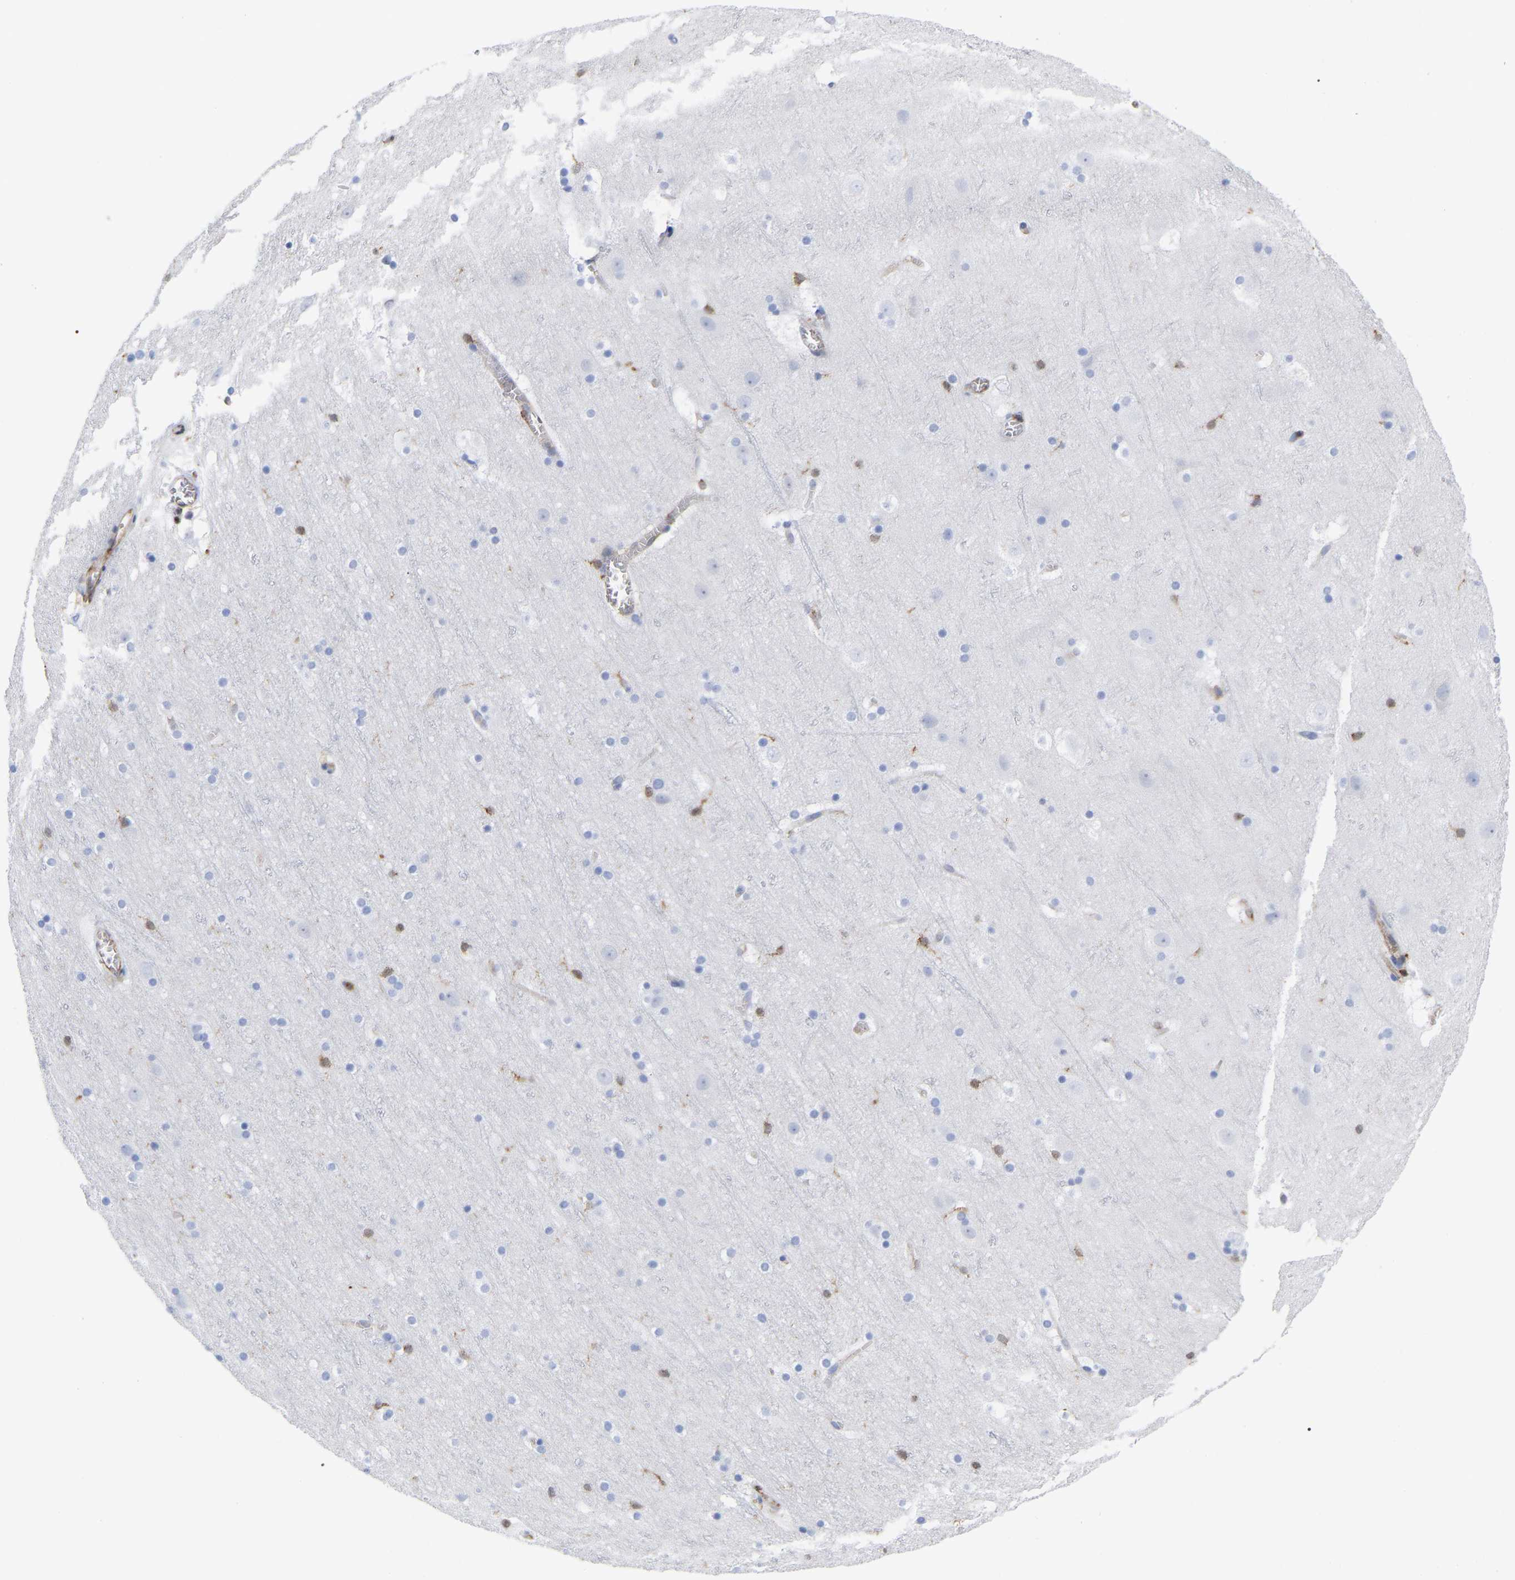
{"staining": {"intensity": "moderate", "quantity": "<25%", "location": "cytoplasmic/membranous"}, "tissue": "cerebral cortex", "cell_type": "Endothelial cells", "image_type": "normal", "snomed": [{"axis": "morphology", "description": "Normal tissue, NOS"}, {"axis": "topography", "description": "Cerebral cortex"}], "caption": "Immunohistochemical staining of unremarkable human cerebral cortex shows moderate cytoplasmic/membranous protein staining in about <25% of endothelial cells. The staining was performed using DAB to visualize the protein expression in brown, while the nuclei were stained in blue with hematoxylin (Magnification: 20x).", "gene": "GIMAP4", "patient": {"sex": "male", "age": 45}}